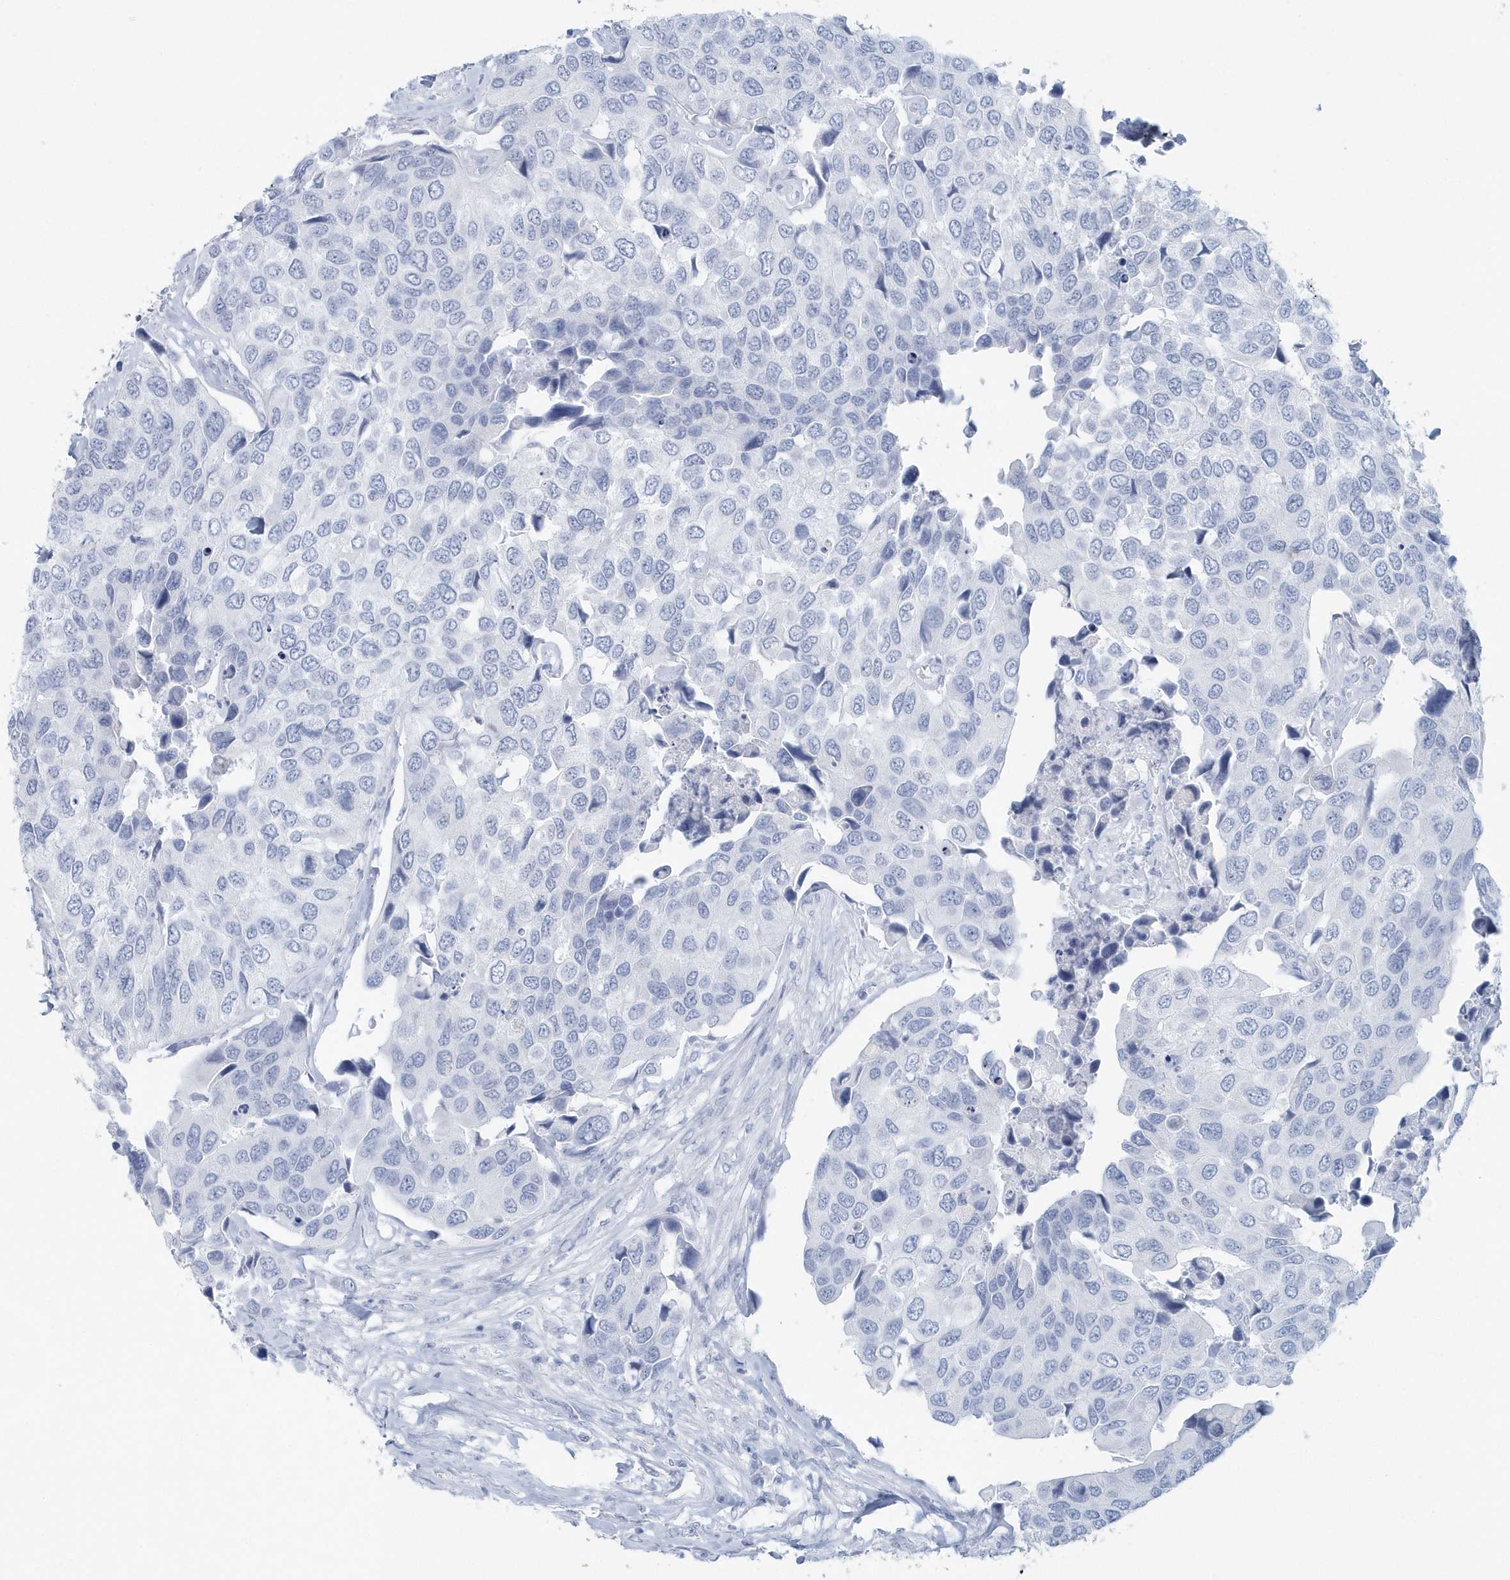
{"staining": {"intensity": "negative", "quantity": "none", "location": "none"}, "tissue": "urothelial cancer", "cell_type": "Tumor cells", "image_type": "cancer", "snomed": [{"axis": "morphology", "description": "Urothelial carcinoma, High grade"}, {"axis": "topography", "description": "Urinary bladder"}], "caption": "Immunohistochemical staining of urothelial cancer shows no significant positivity in tumor cells.", "gene": "PTPRO", "patient": {"sex": "male", "age": 74}}